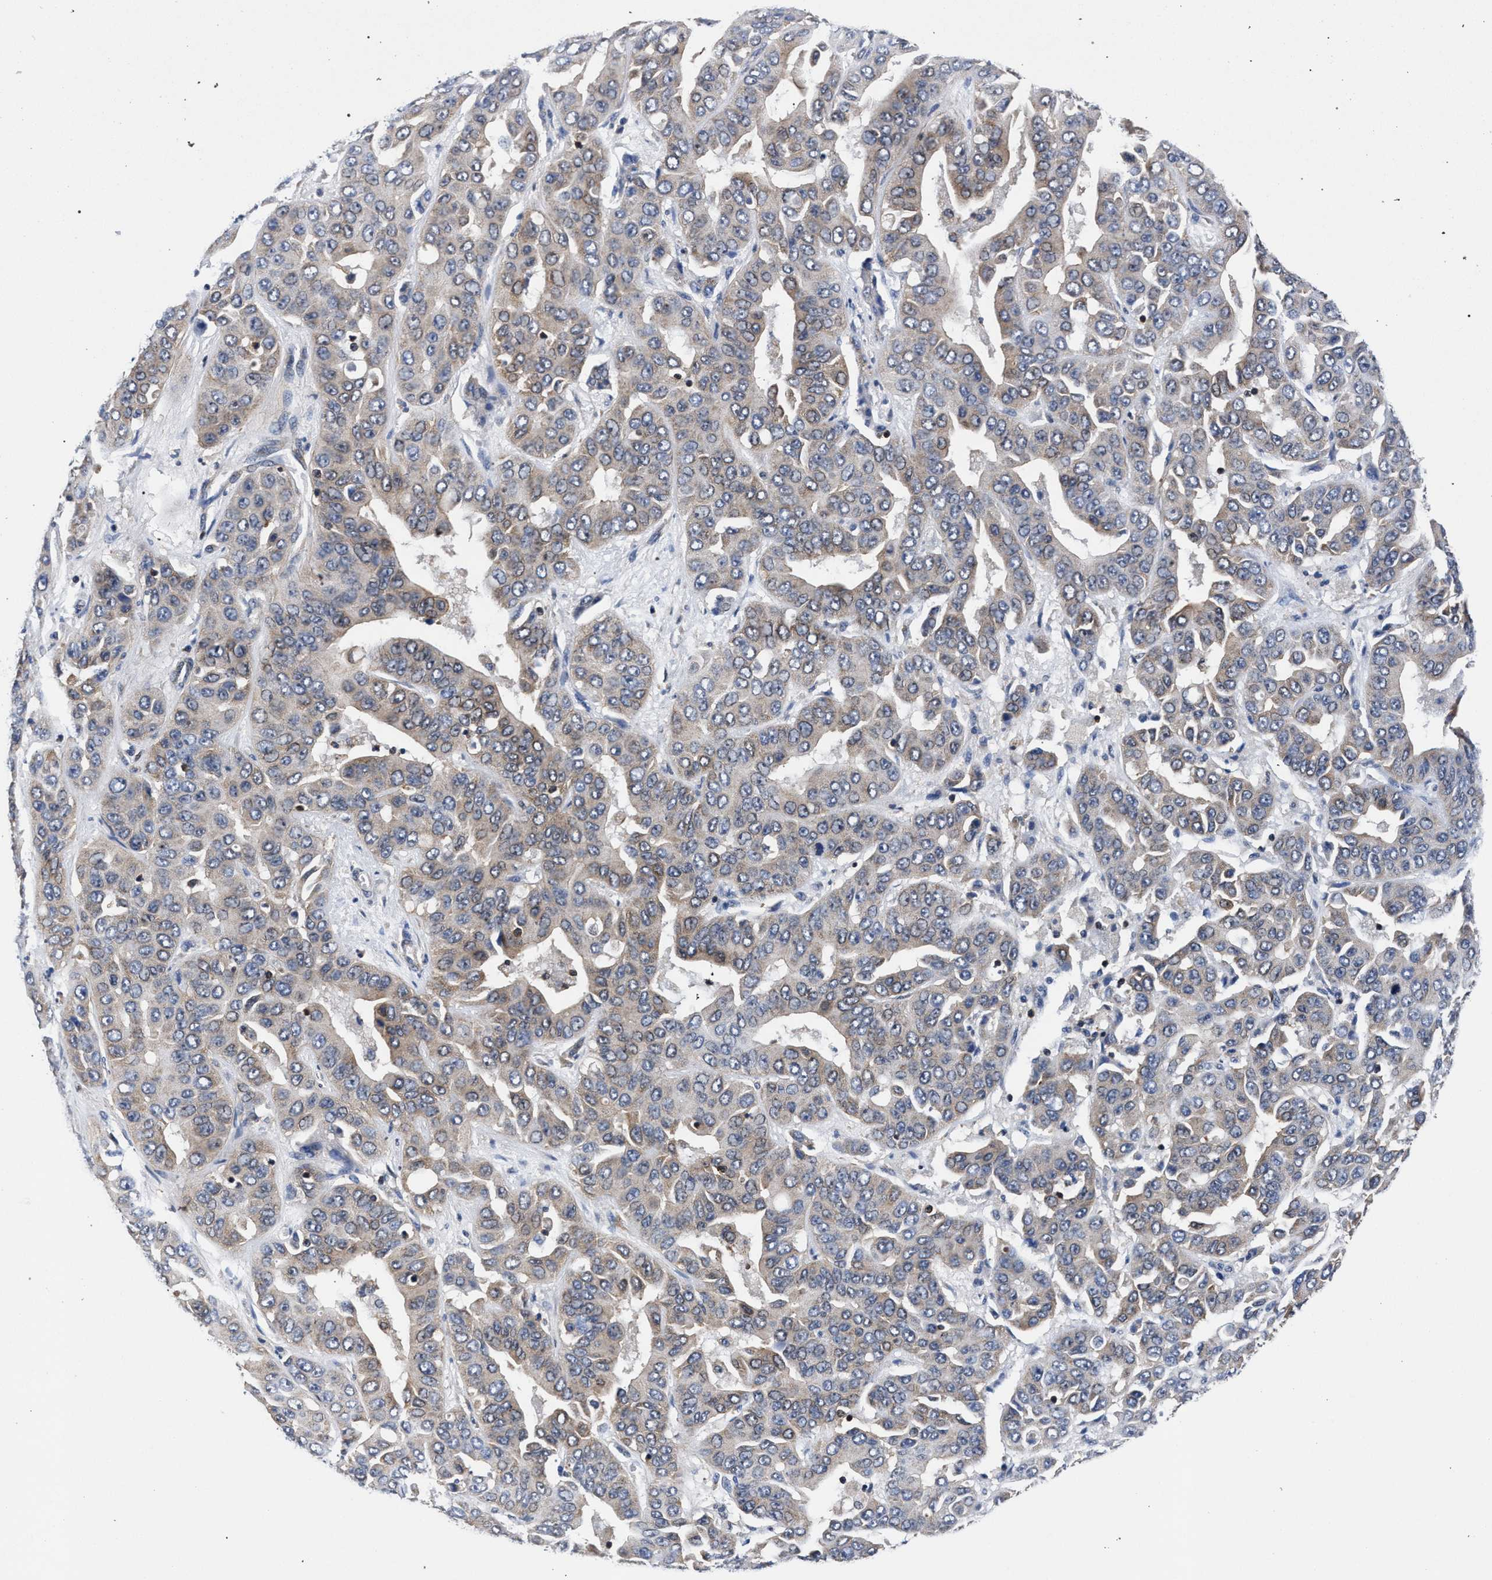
{"staining": {"intensity": "weak", "quantity": "<25%", "location": "cytoplasmic/membranous"}, "tissue": "liver cancer", "cell_type": "Tumor cells", "image_type": "cancer", "snomed": [{"axis": "morphology", "description": "Cholangiocarcinoma"}, {"axis": "topography", "description": "Liver"}], "caption": "A micrograph of human cholangiocarcinoma (liver) is negative for staining in tumor cells.", "gene": "LASP1", "patient": {"sex": "female", "age": 52}}